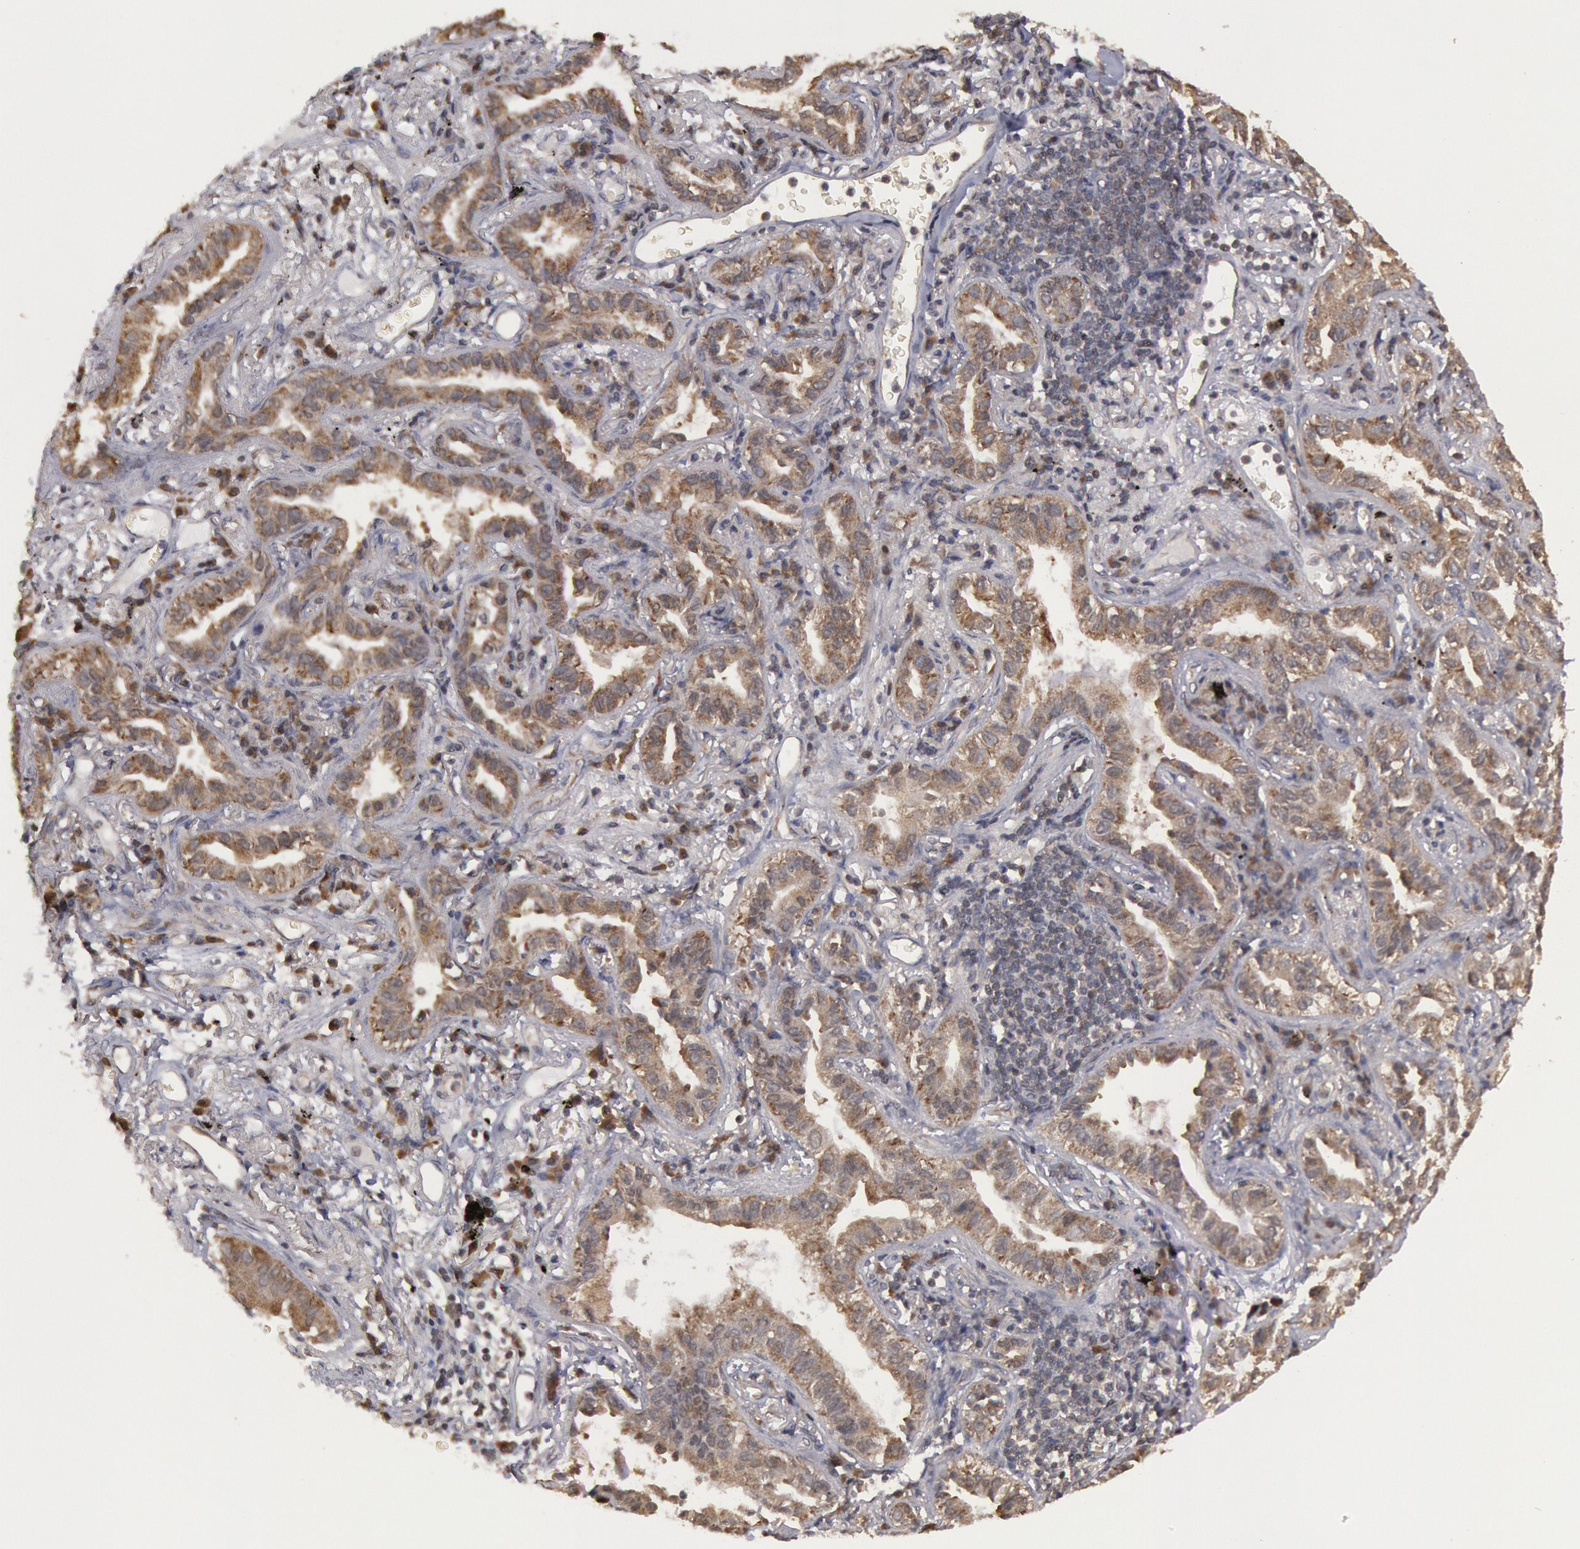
{"staining": {"intensity": "moderate", "quantity": ">75%", "location": "cytoplasmic/membranous"}, "tissue": "lung cancer", "cell_type": "Tumor cells", "image_type": "cancer", "snomed": [{"axis": "morphology", "description": "Adenocarcinoma, NOS"}, {"axis": "topography", "description": "Lung"}], "caption": "This micrograph exhibits IHC staining of human lung cancer, with medium moderate cytoplasmic/membranous positivity in about >75% of tumor cells.", "gene": "USP14", "patient": {"sex": "female", "age": 50}}